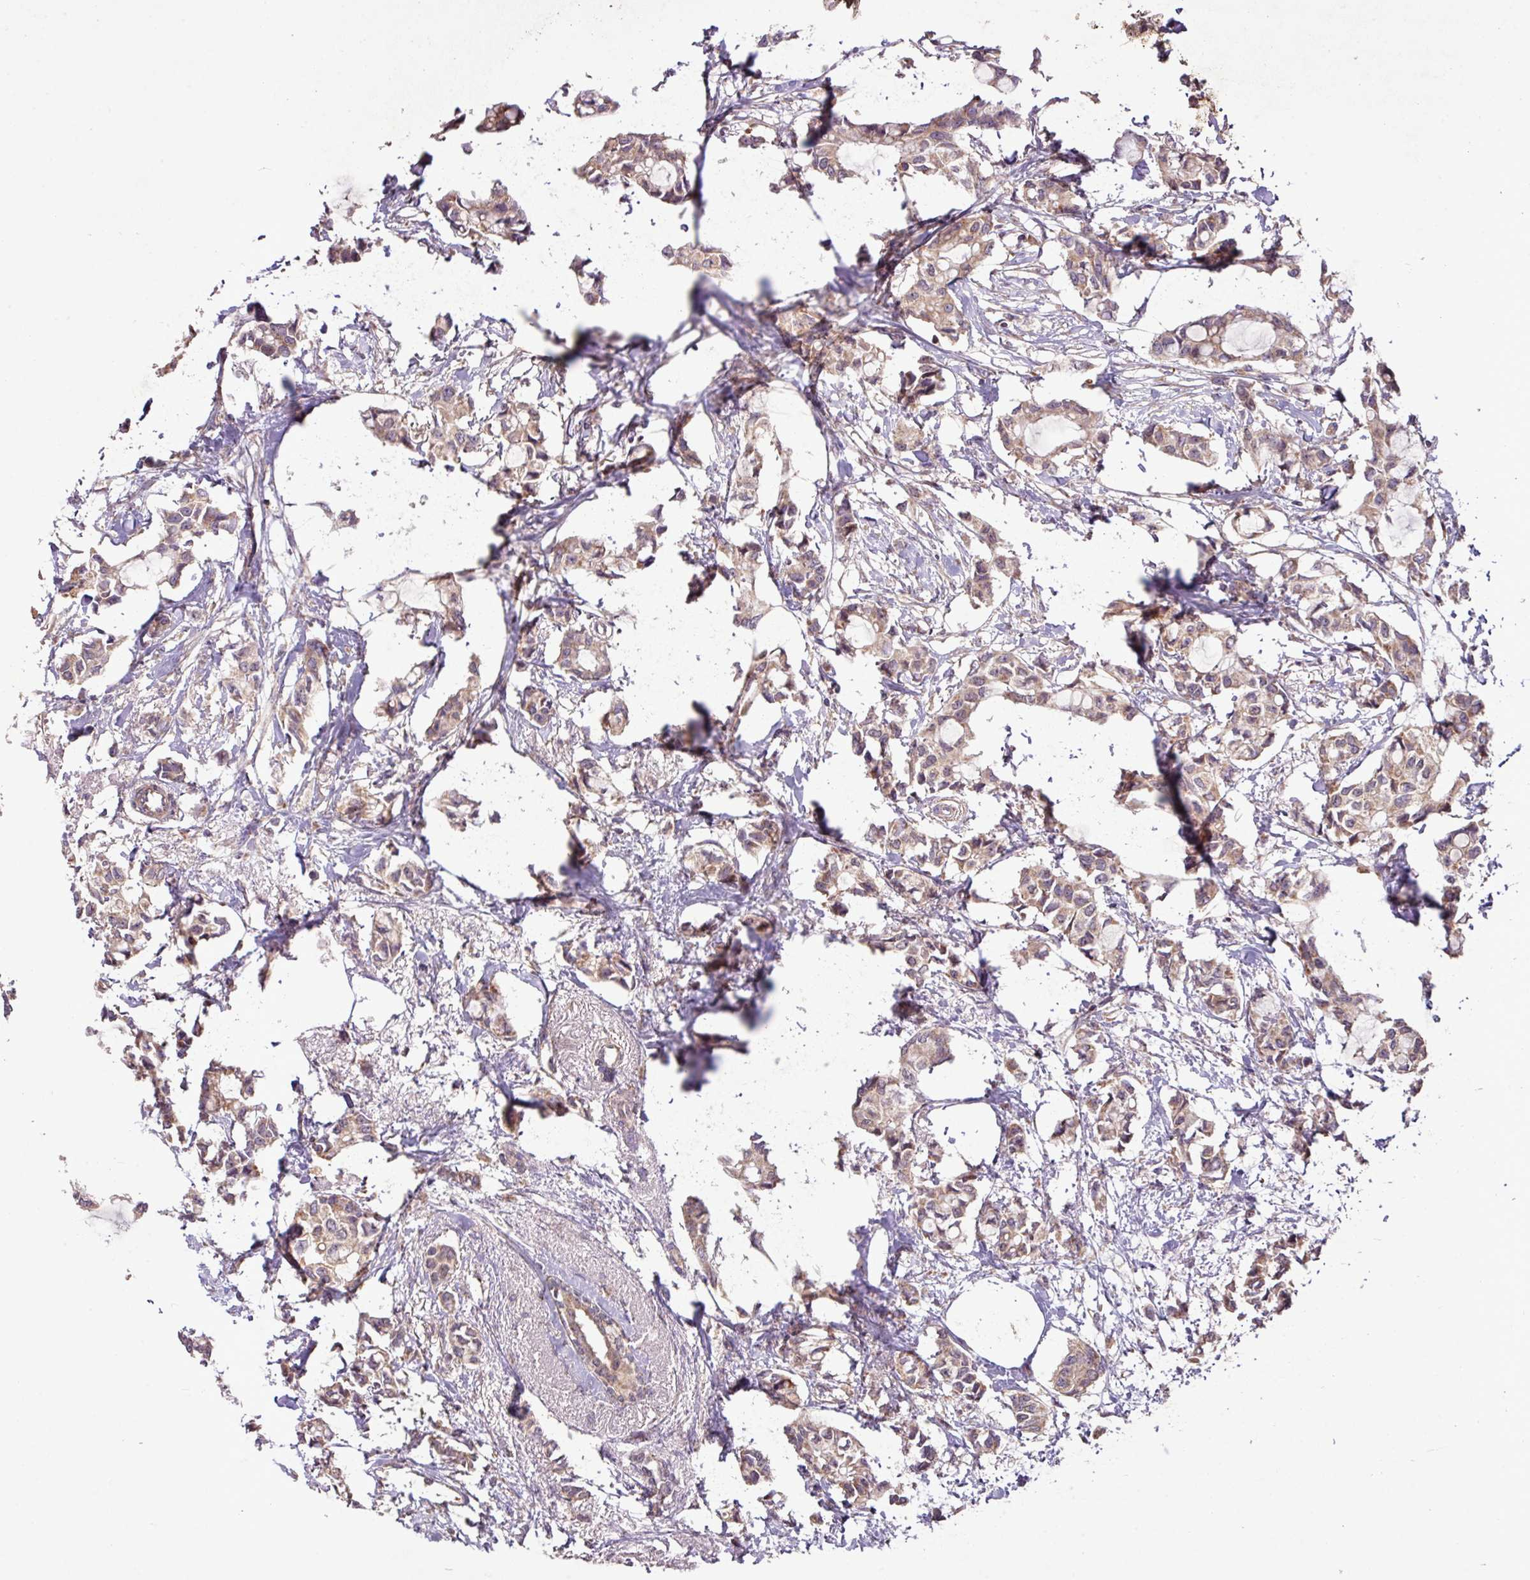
{"staining": {"intensity": "weak", "quantity": ">75%", "location": "cytoplasmic/membranous"}, "tissue": "breast cancer", "cell_type": "Tumor cells", "image_type": "cancer", "snomed": [{"axis": "morphology", "description": "Duct carcinoma"}, {"axis": "topography", "description": "Breast"}], "caption": "Immunohistochemical staining of human infiltrating ductal carcinoma (breast) demonstrates low levels of weak cytoplasmic/membranous positivity in approximately >75% of tumor cells. Nuclei are stained in blue.", "gene": "YPEL3", "patient": {"sex": "female", "age": 73}}